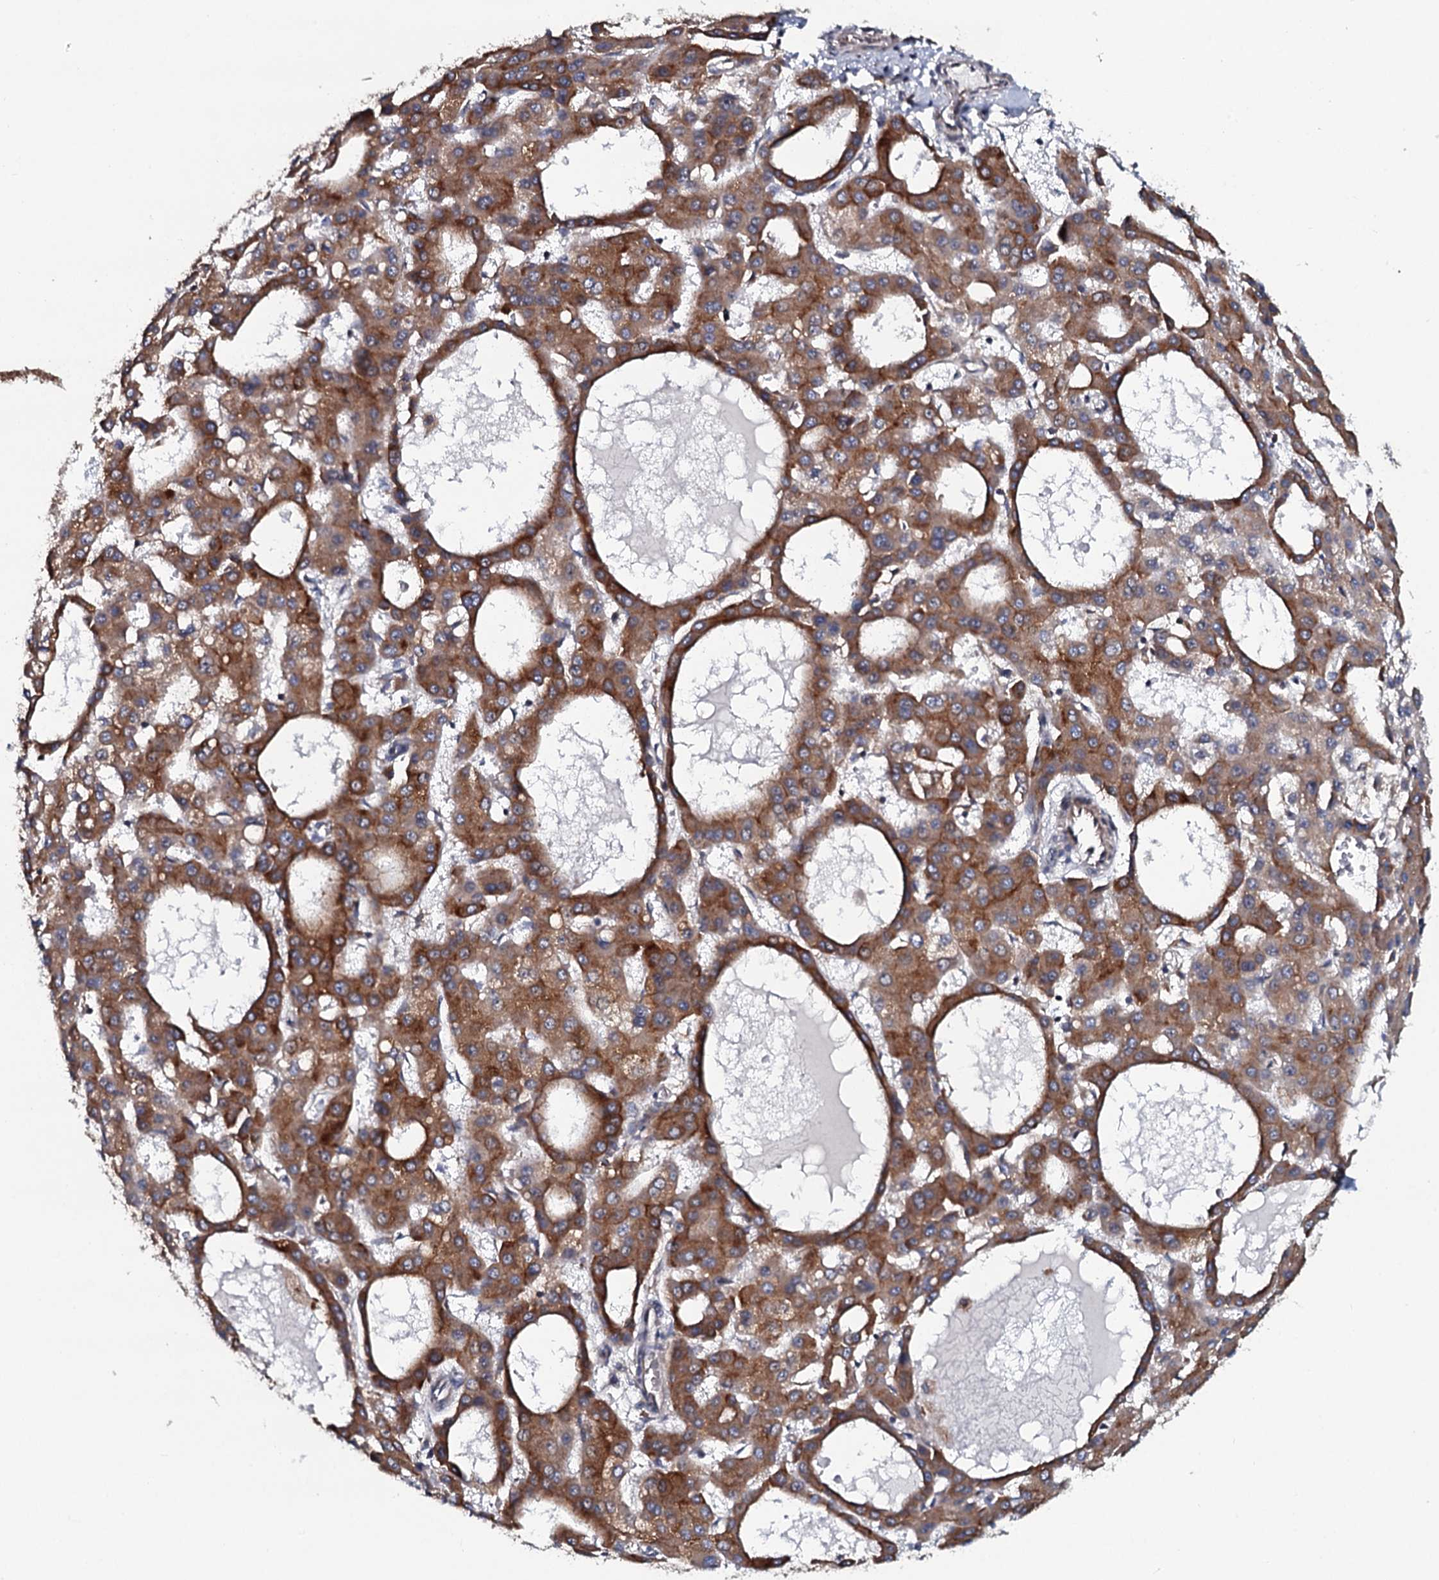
{"staining": {"intensity": "moderate", "quantity": ">75%", "location": "cytoplasmic/membranous"}, "tissue": "liver cancer", "cell_type": "Tumor cells", "image_type": "cancer", "snomed": [{"axis": "morphology", "description": "Carcinoma, Hepatocellular, NOS"}, {"axis": "topography", "description": "Liver"}], "caption": "Protein expression by immunohistochemistry reveals moderate cytoplasmic/membranous positivity in about >75% of tumor cells in hepatocellular carcinoma (liver).", "gene": "TMEM151A", "patient": {"sex": "male", "age": 47}}